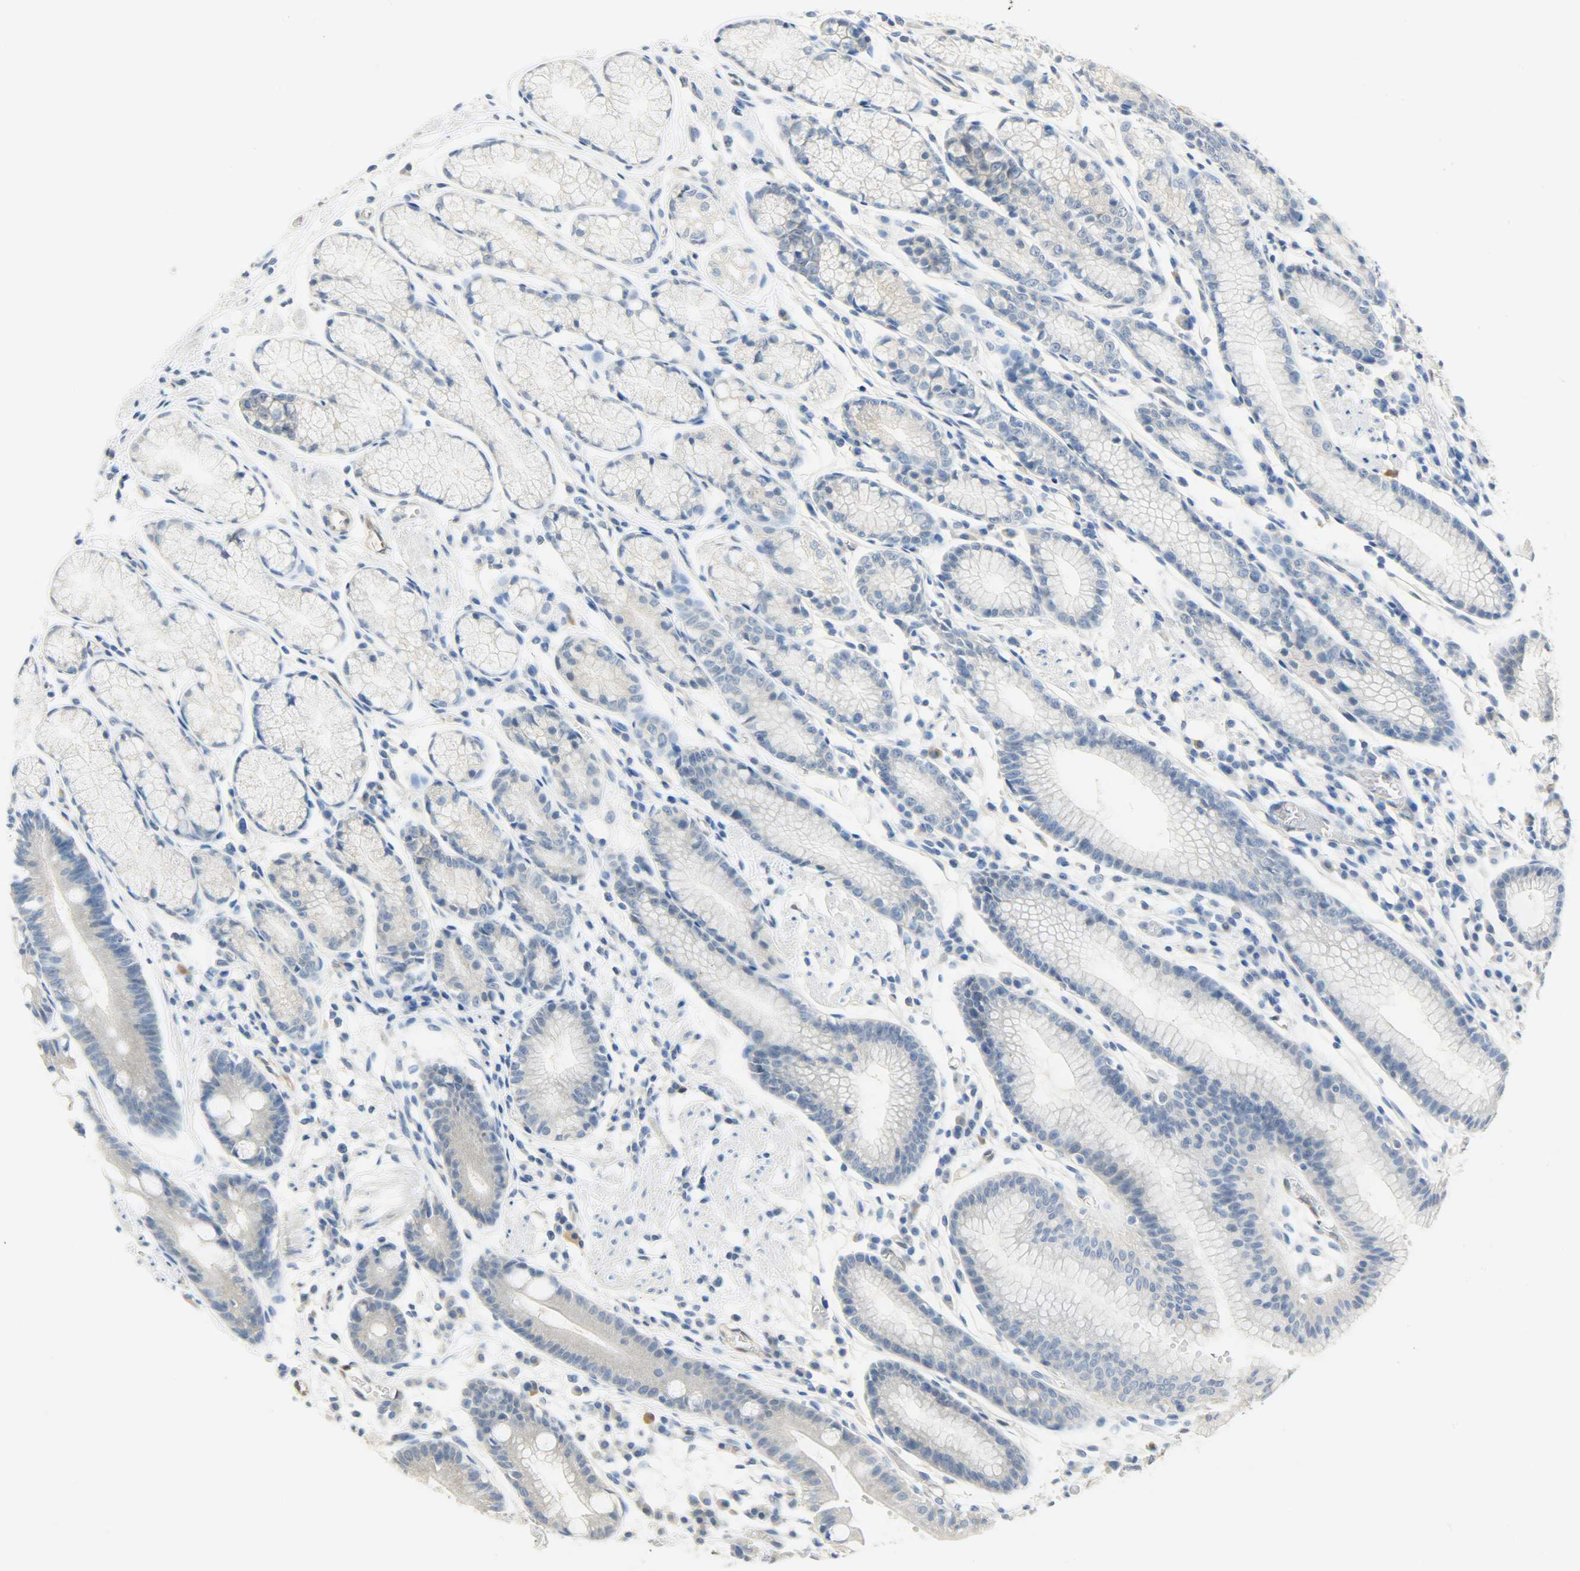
{"staining": {"intensity": "negative", "quantity": "none", "location": "none"}, "tissue": "stomach", "cell_type": "Glandular cells", "image_type": "normal", "snomed": [{"axis": "morphology", "description": "Normal tissue, NOS"}, {"axis": "morphology", "description": "Inflammation, NOS"}, {"axis": "topography", "description": "Stomach, lower"}], "caption": "DAB (3,3'-diaminobenzidine) immunohistochemical staining of unremarkable human stomach shows no significant staining in glandular cells.", "gene": "FKBP1A", "patient": {"sex": "male", "age": 59}}